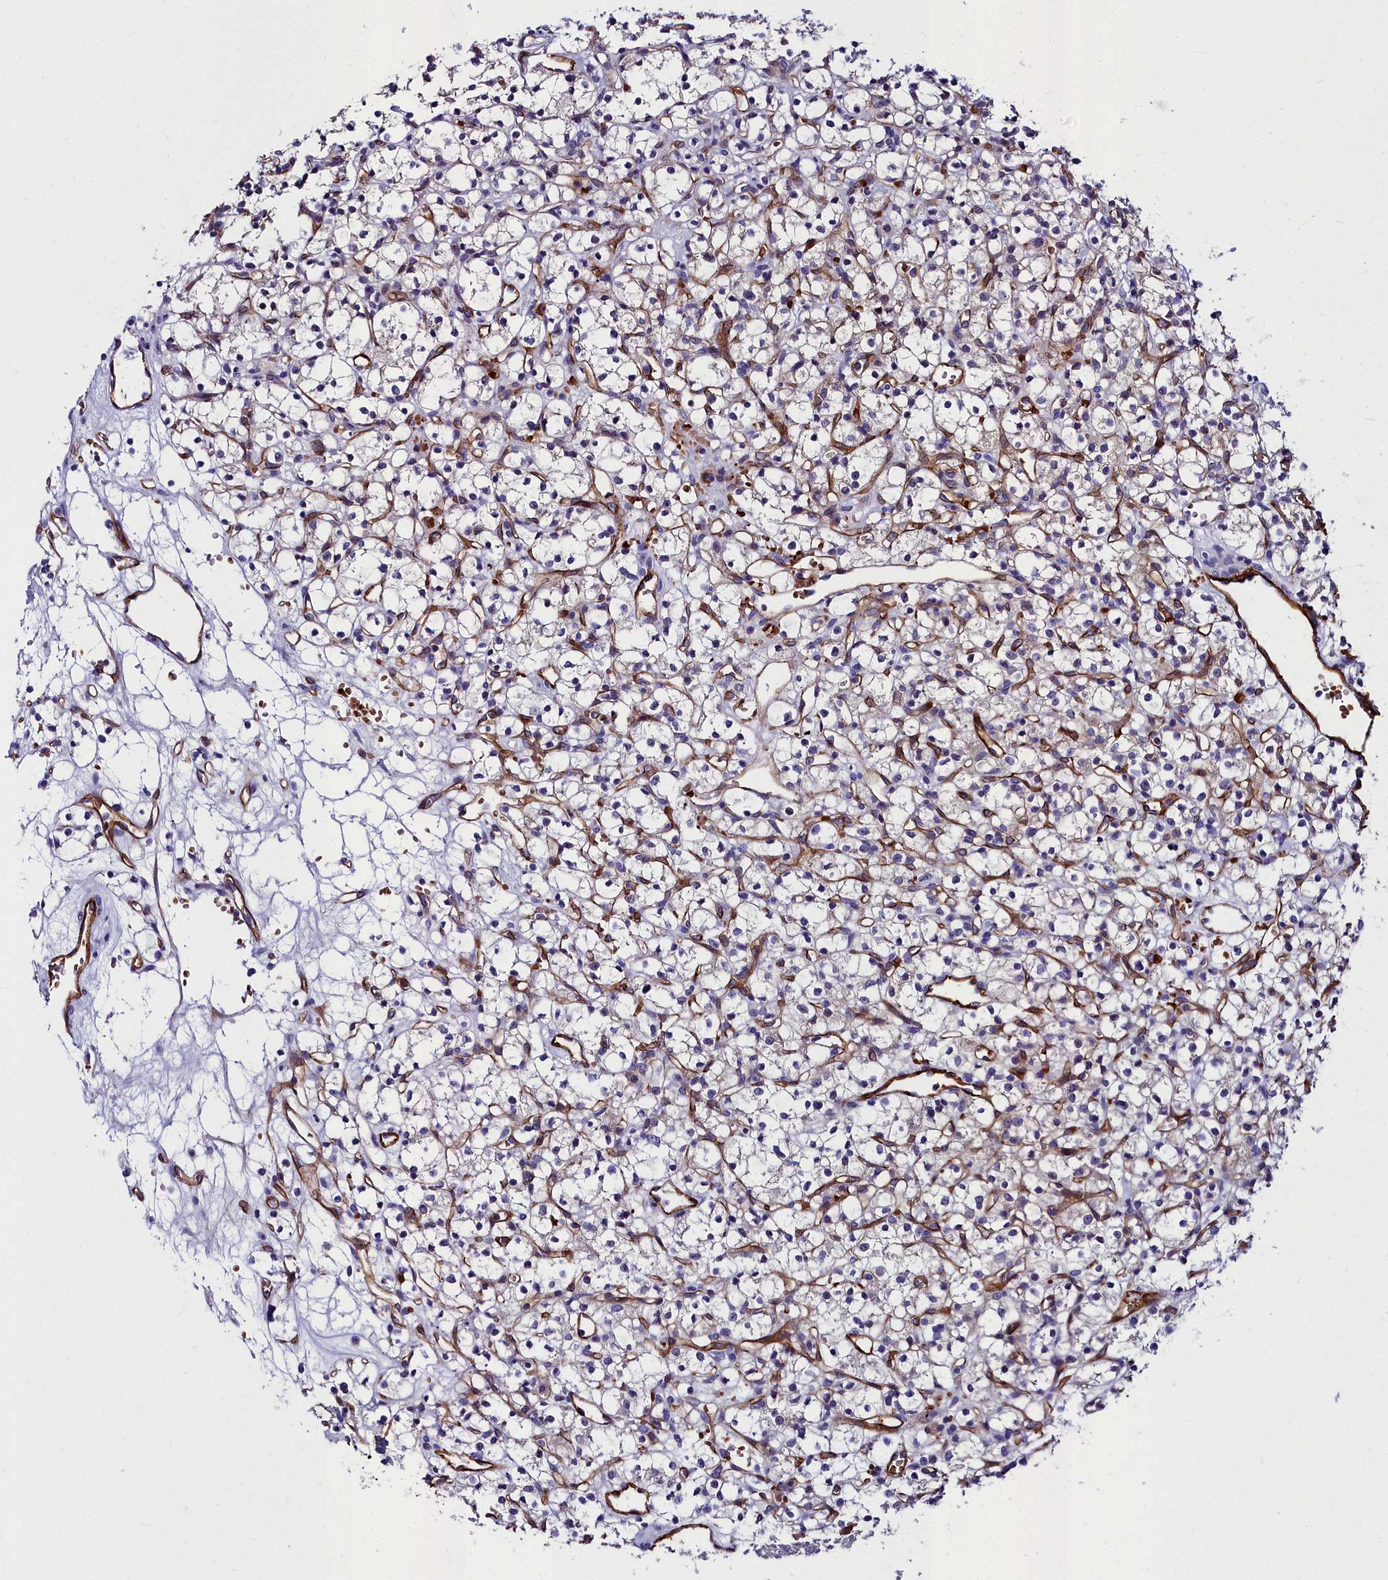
{"staining": {"intensity": "negative", "quantity": "none", "location": "none"}, "tissue": "renal cancer", "cell_type": "Tumor cells", "image_type": "cancer", "snomed": [{"axis": "morphology", "description": "Adenocarcinoma, NOS"}, {"axis": "topography", "description": "Kidney"}], "caption": "IHC image of neoplastic tissue: human adenocarcinoma (renal) stained with DAB shows no significant protein positivity in tumor cells.", "gene": "CYP4F11", "patient": {"sex": "female", "age": 59}}